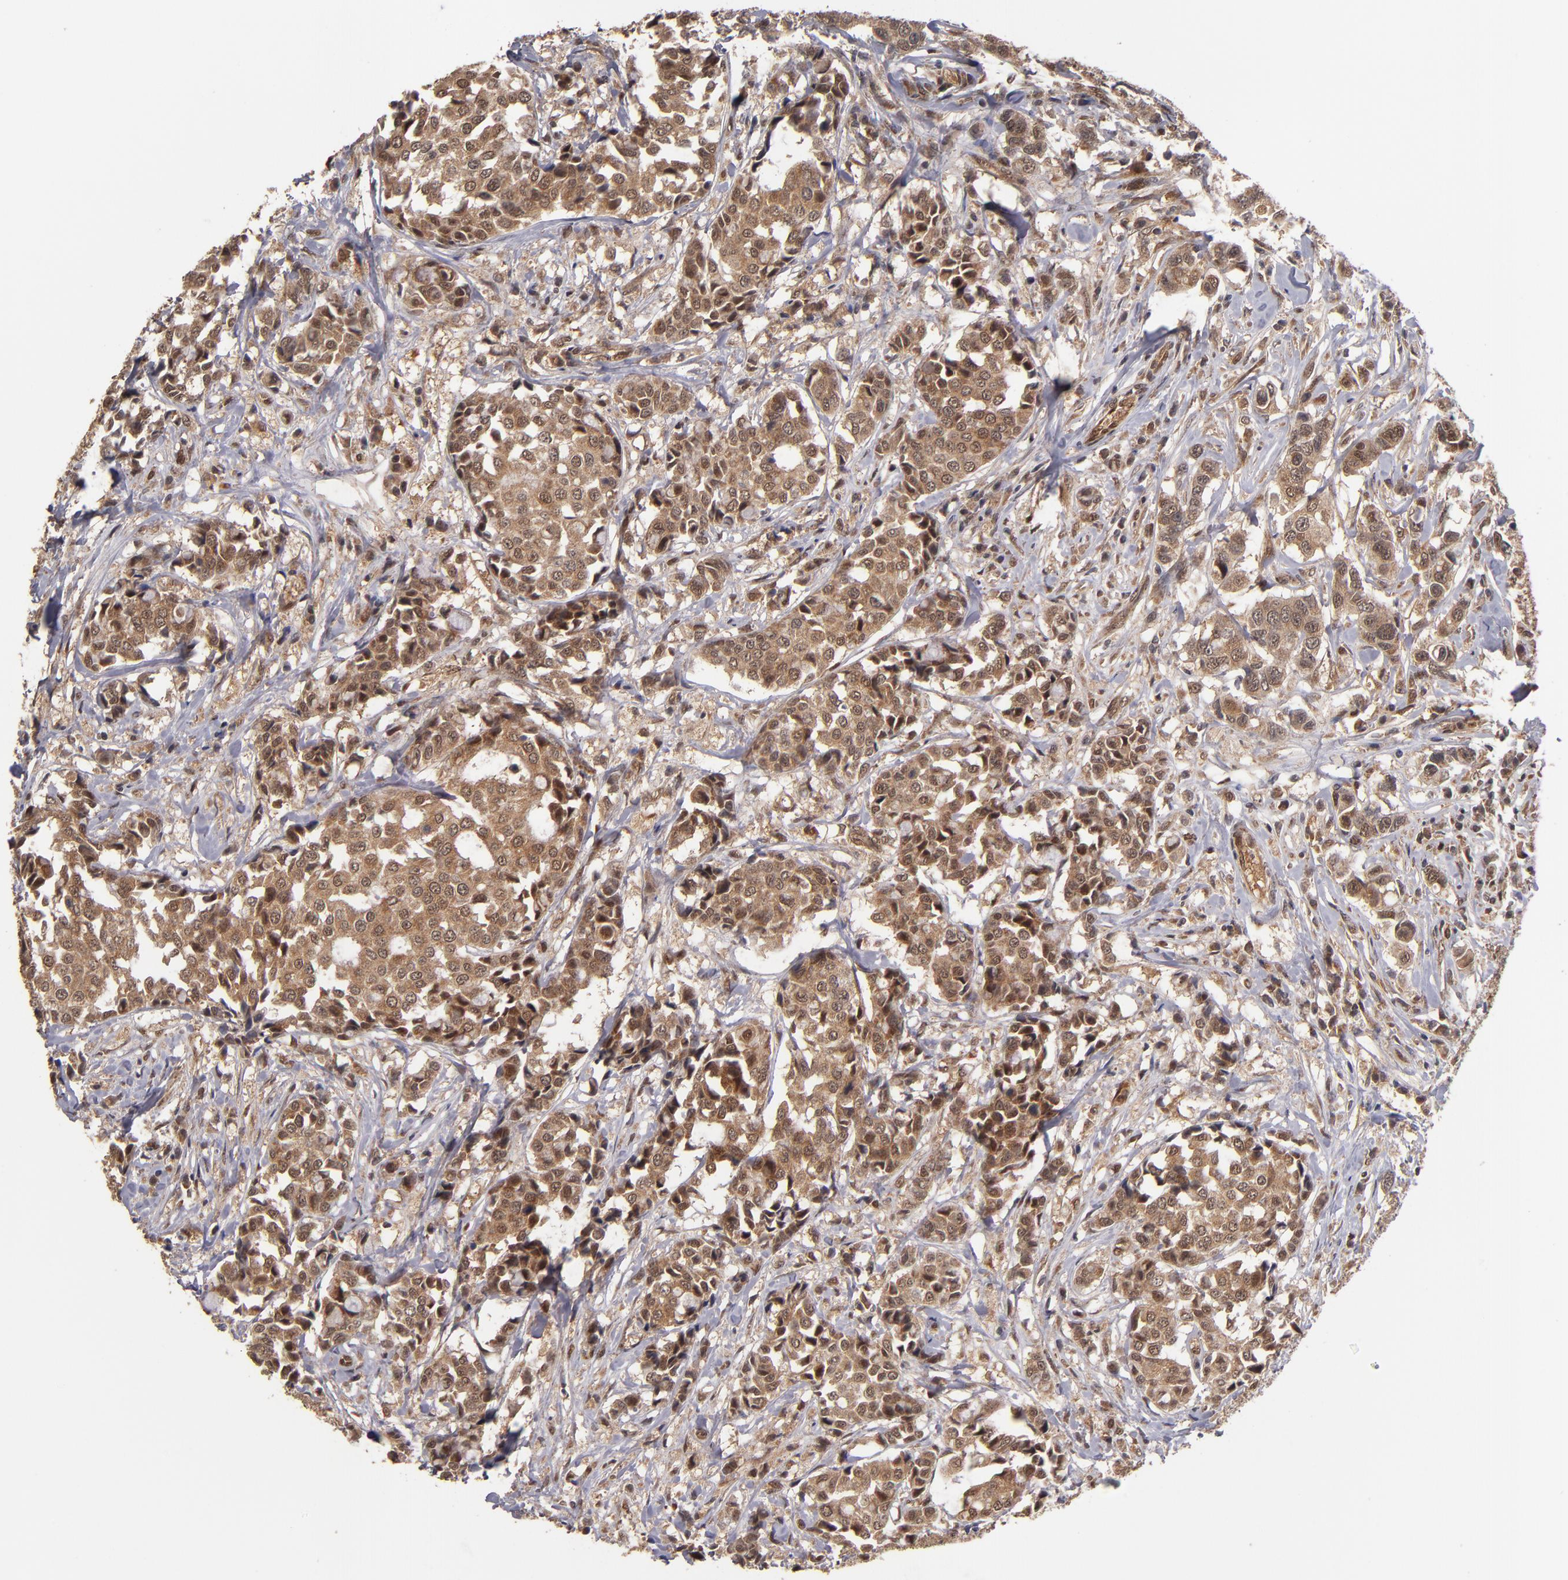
{"staining": {"intensity": "moderate", "quantity": ">75%", "location": "cytoplasmic/membranous,nuclear"}, "tissue": "breast cancer", "cell_type": "Tumor cells", "image_type": "cancer", "snomed": [{"axis": "morphology", "description": "Duct carcinoma"}, {"axis": "topography", "description": "Breast"}], "caption": "Breast intraductal carcinoma stained with a brown dye reveals moderate cytoplasmic/membranous and nuclear positive staining in about >75% of tumor cells.", "gene": "CUL5", "patient": {"sex": "female", "age": 27}}